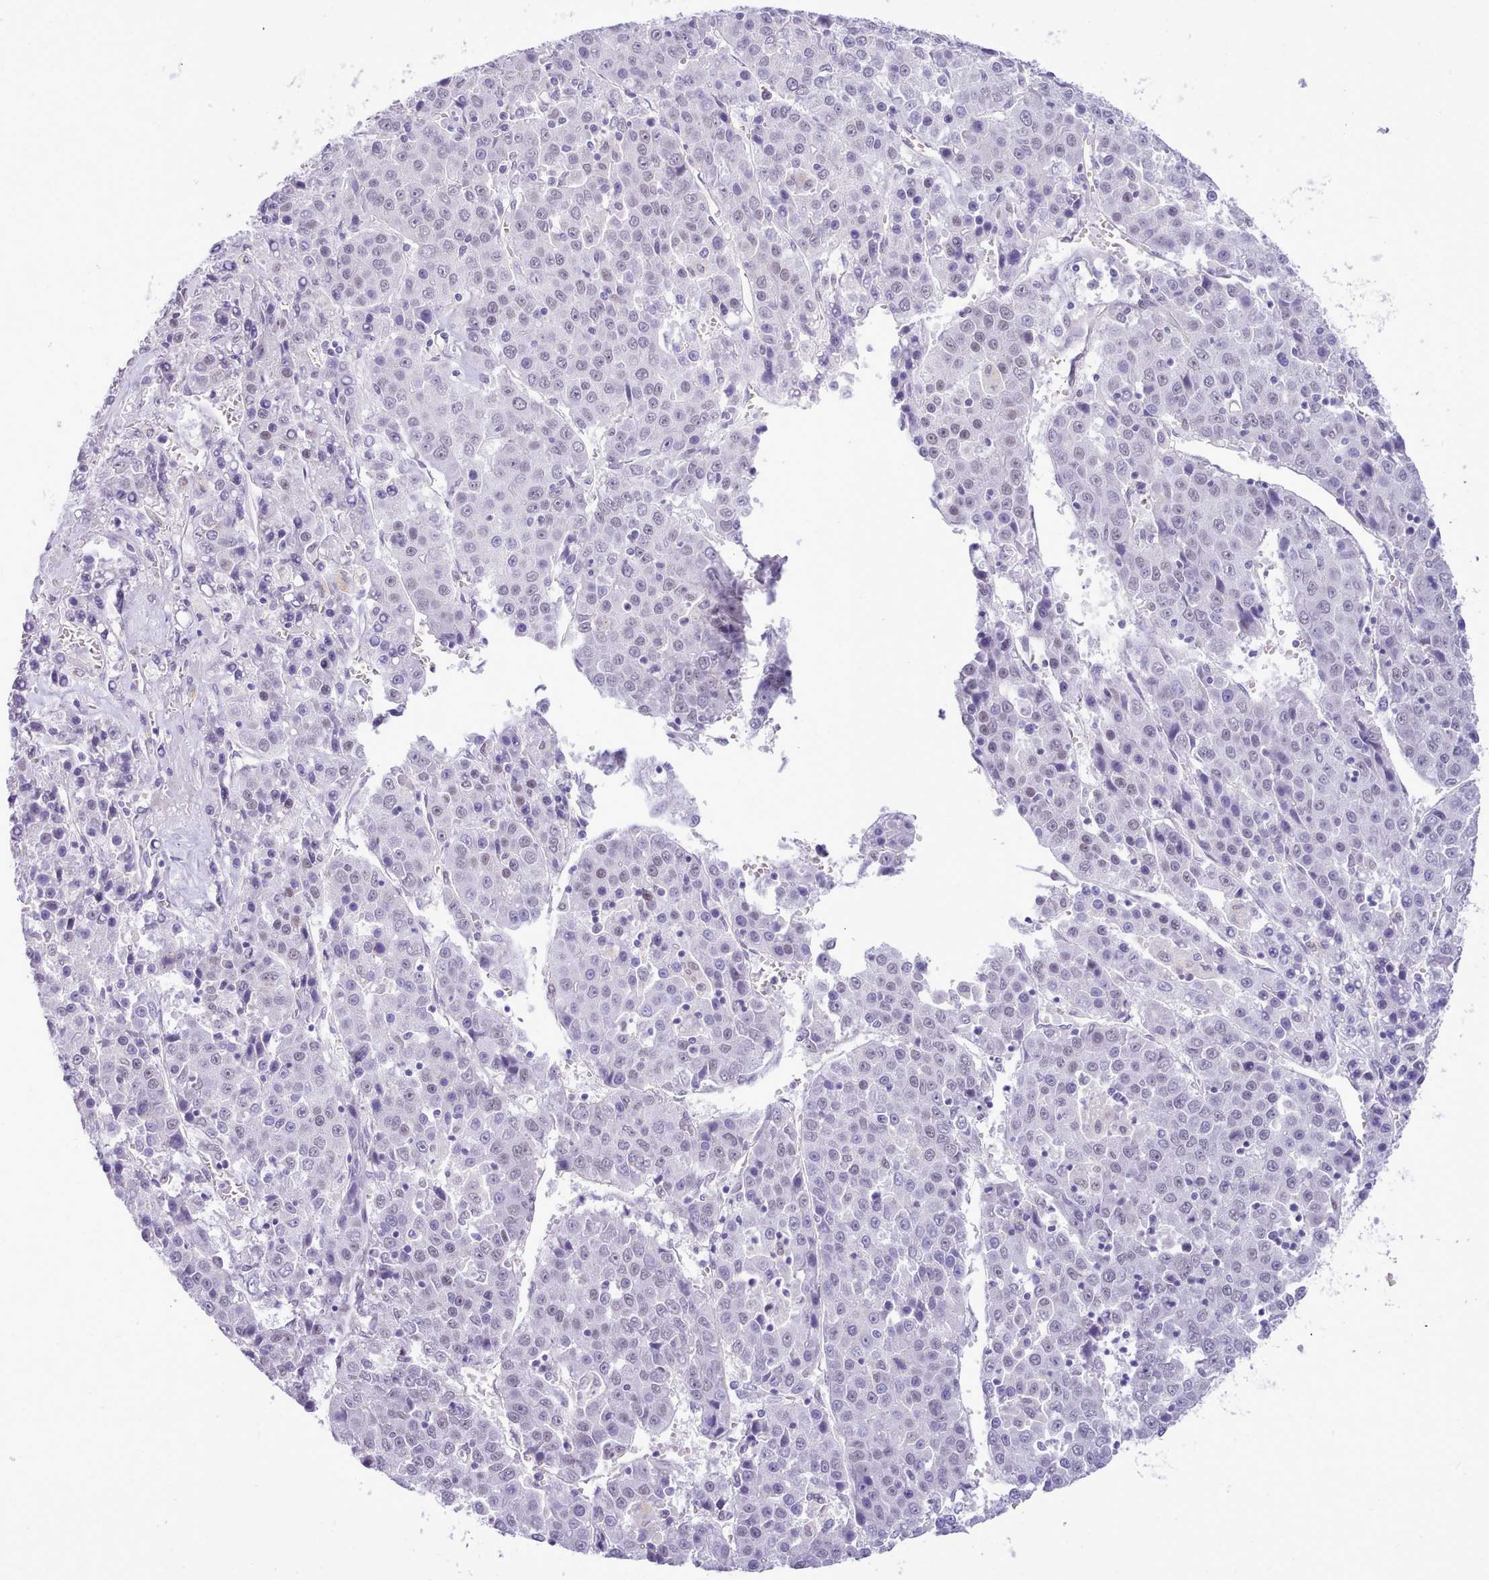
{"staining": {"intensity": "negative", "quantity": "none", "location": "none"}, "tissue": "liver cancer", "cell_type": "Tumor cells", "image_type": "cancer", "snomed": [{"axis": "morphology", "description": "Carcinoma, Hepatocellular, NOS"}, {"axis": "topography", "description": "Liver"}], "caption": "This is an immunohistochemistry (IHC) histopathology image of liver hepatocellular carcinoma. There is no expression in tumor cells.", "gene": "LRRC37A", "patient": {"sex": "female", "age": 53}}